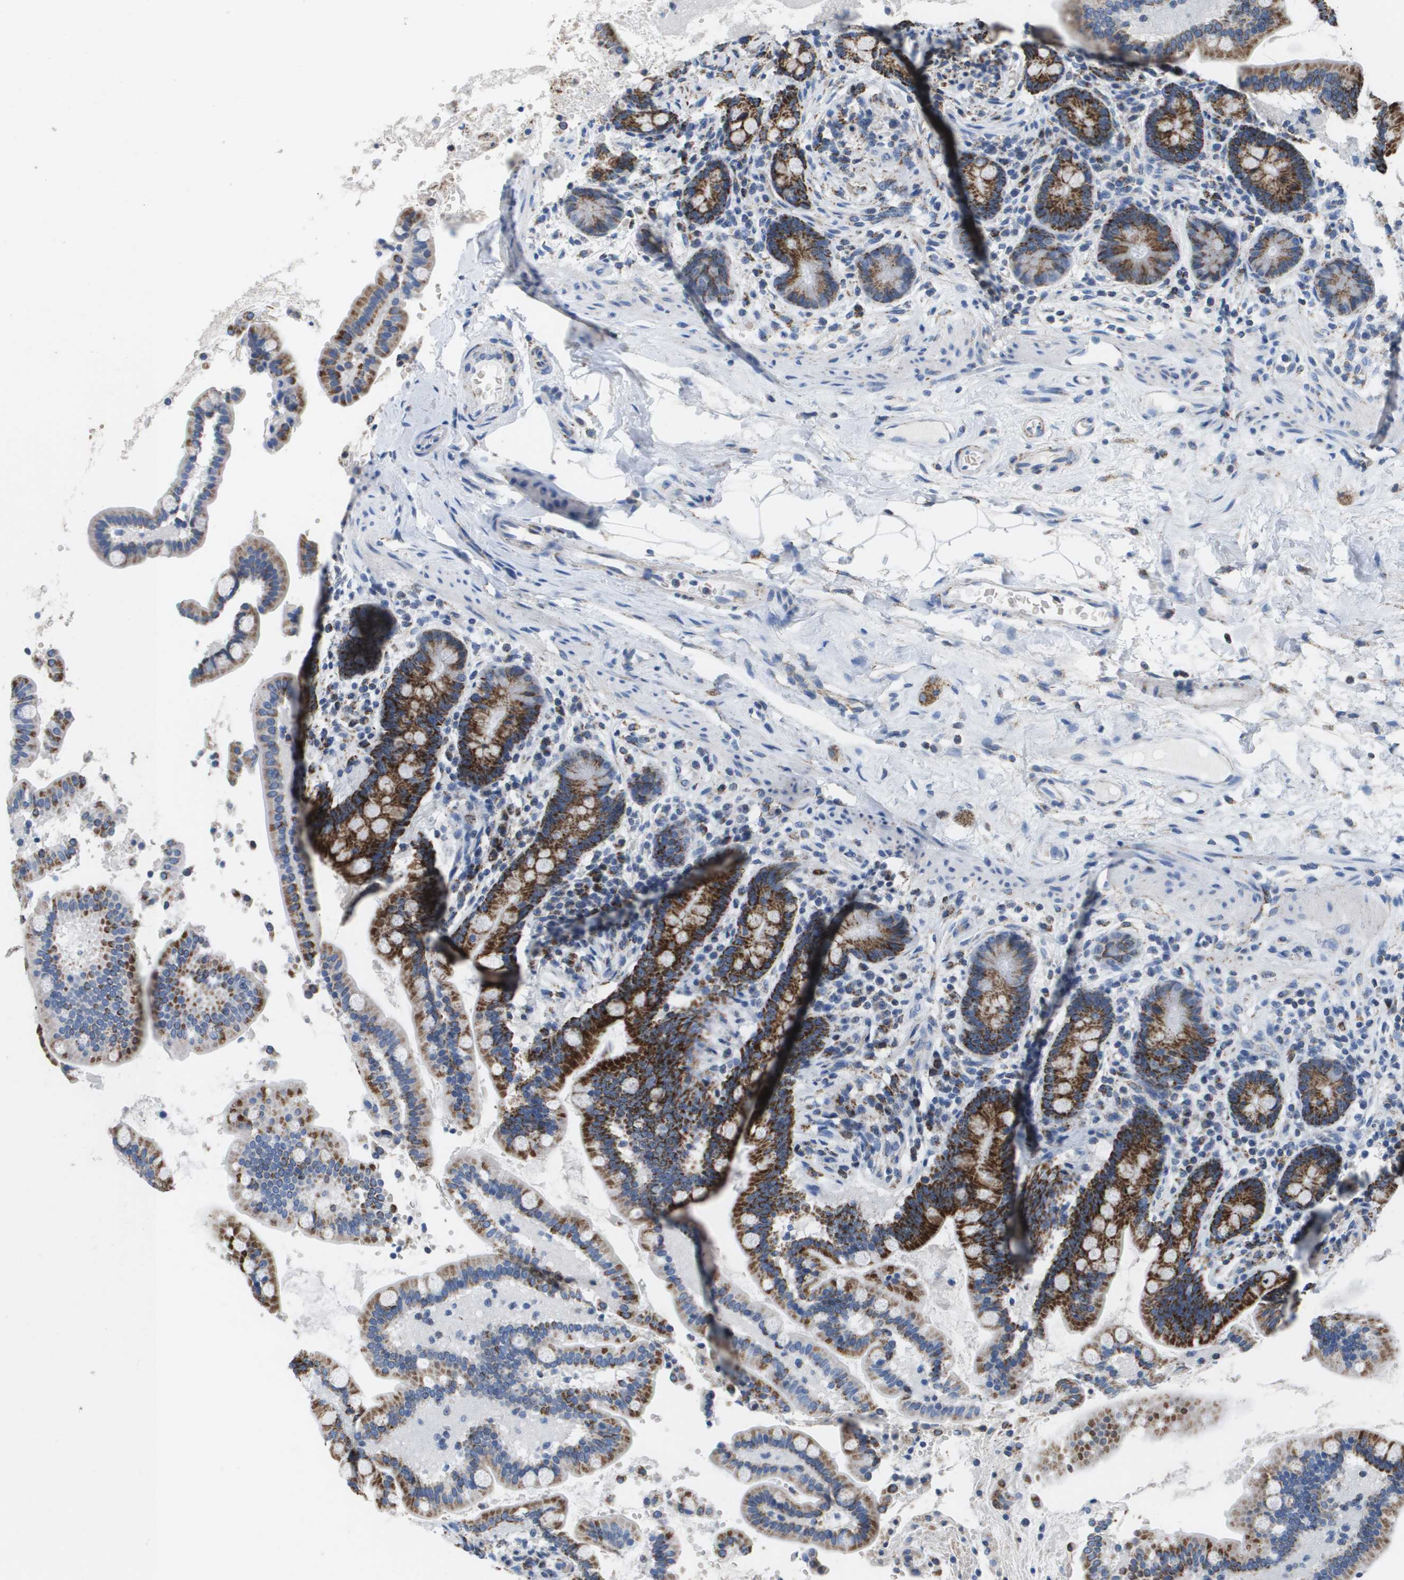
{"staining": {"intensity": "negative", "quantity": "none", "location": "none"}, "tissue": "colon", "cell_type": "Endothelial cells", "image_type": "normal", "snomed": [{"axis": "morphology", "description": "Normal tissue, NOS"}, {"axis": "topography", "description": "Colon"}], "caption": "This is an immunohistochemistry (IHC) micrograph of normal colon. There is no expression in endothelial cells.", "gene": "ATP5F1B", "patient": {"sex": "male", "age": 73}}